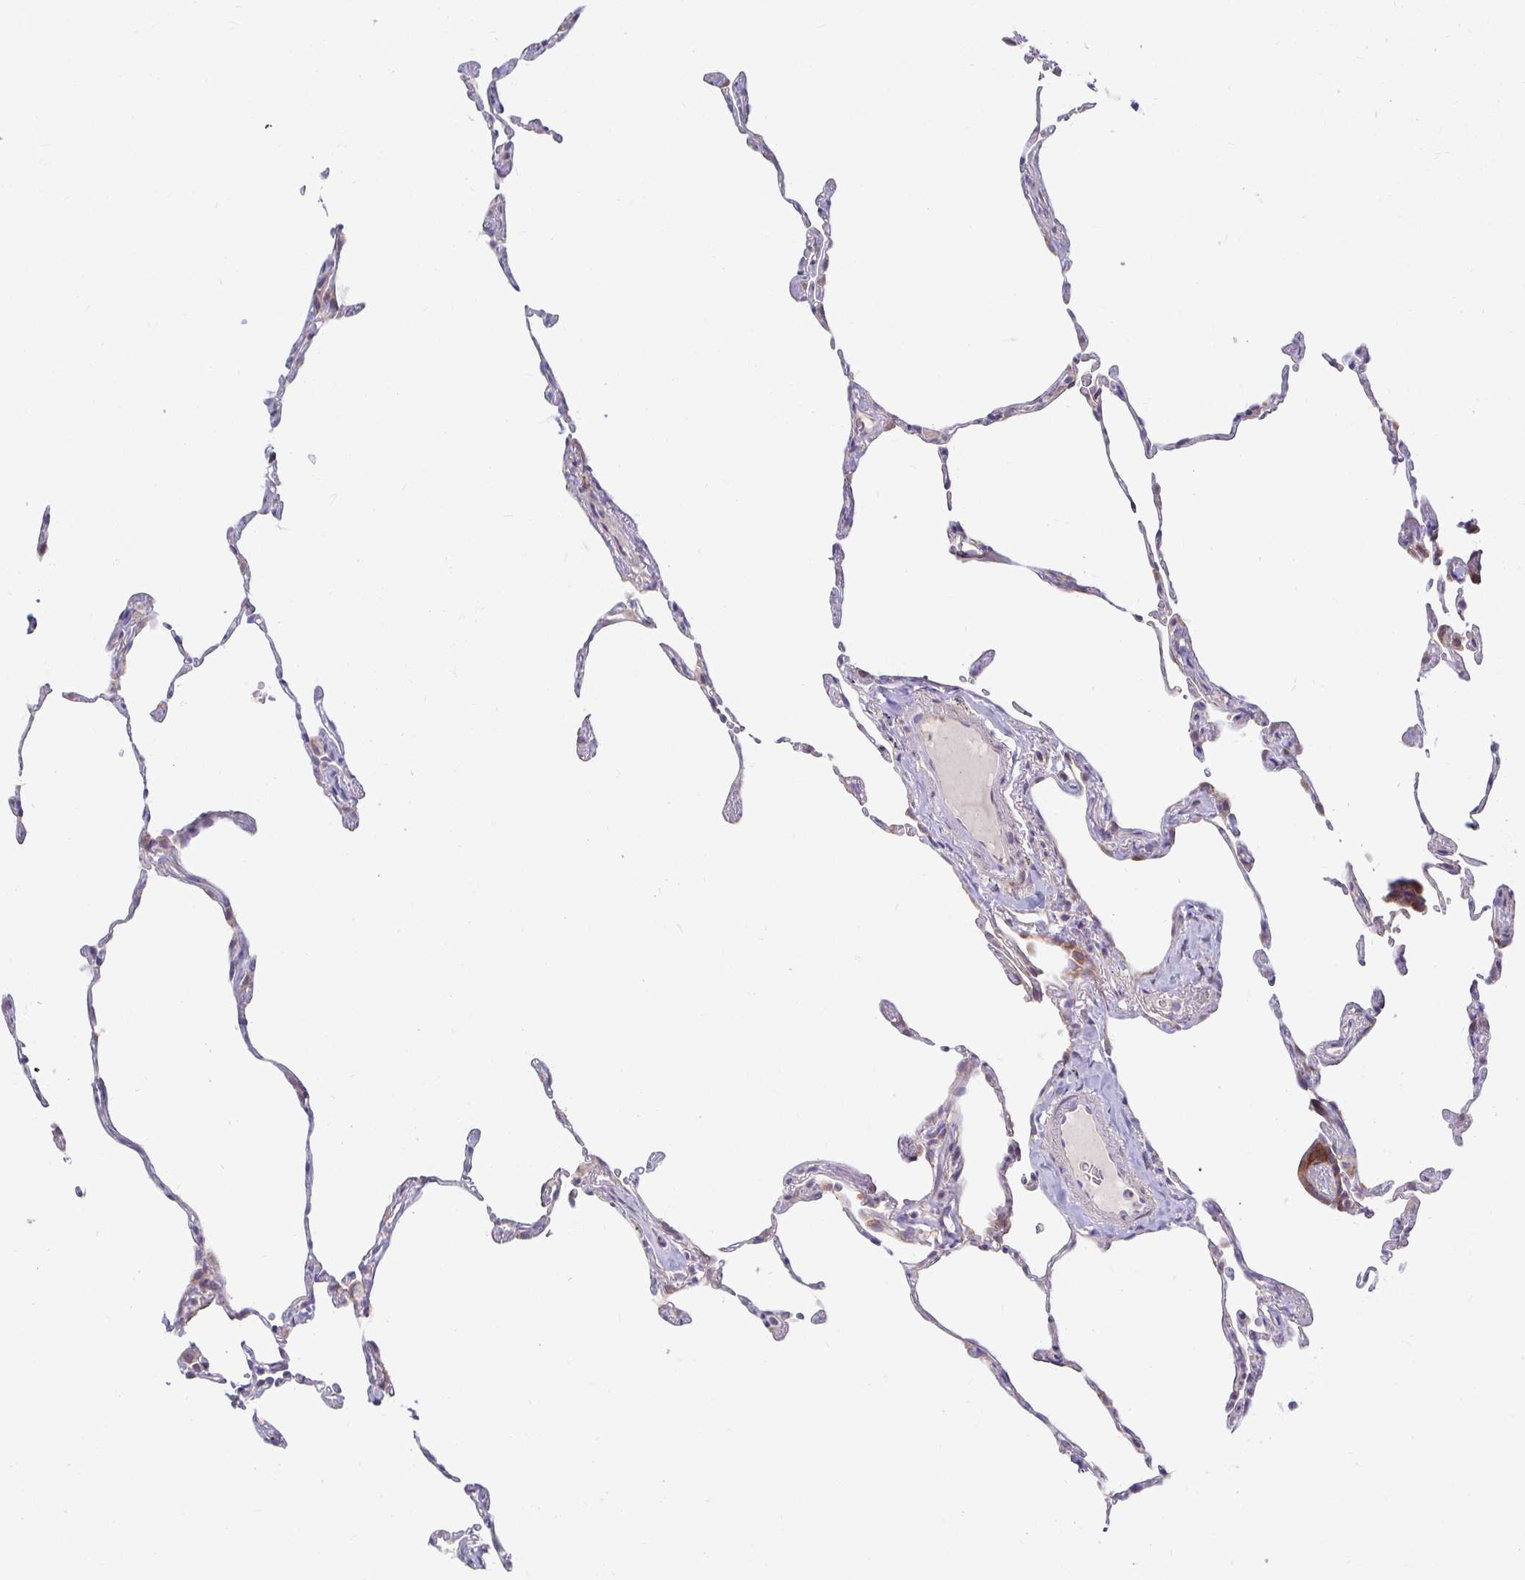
{"staining": {"intensity": "weak", "quantity": "<25%", "location": "cytoplasmic/membranous"}, "tissue": "lung", "cell_type": "Alveolar cells", "image_type": "normal", "snomed": [{"axis": "morphology", "description": "Normal tissue, NOS"}, {"axis": "topography", "description": "Lung"}], "caption": "A high-resolution image shows immunohistochemistry staining of normal lung, which shows no significant positivity in alveolar cells.", "gene": "SKP2", "patient": {"sex": "female", "age": 57}}